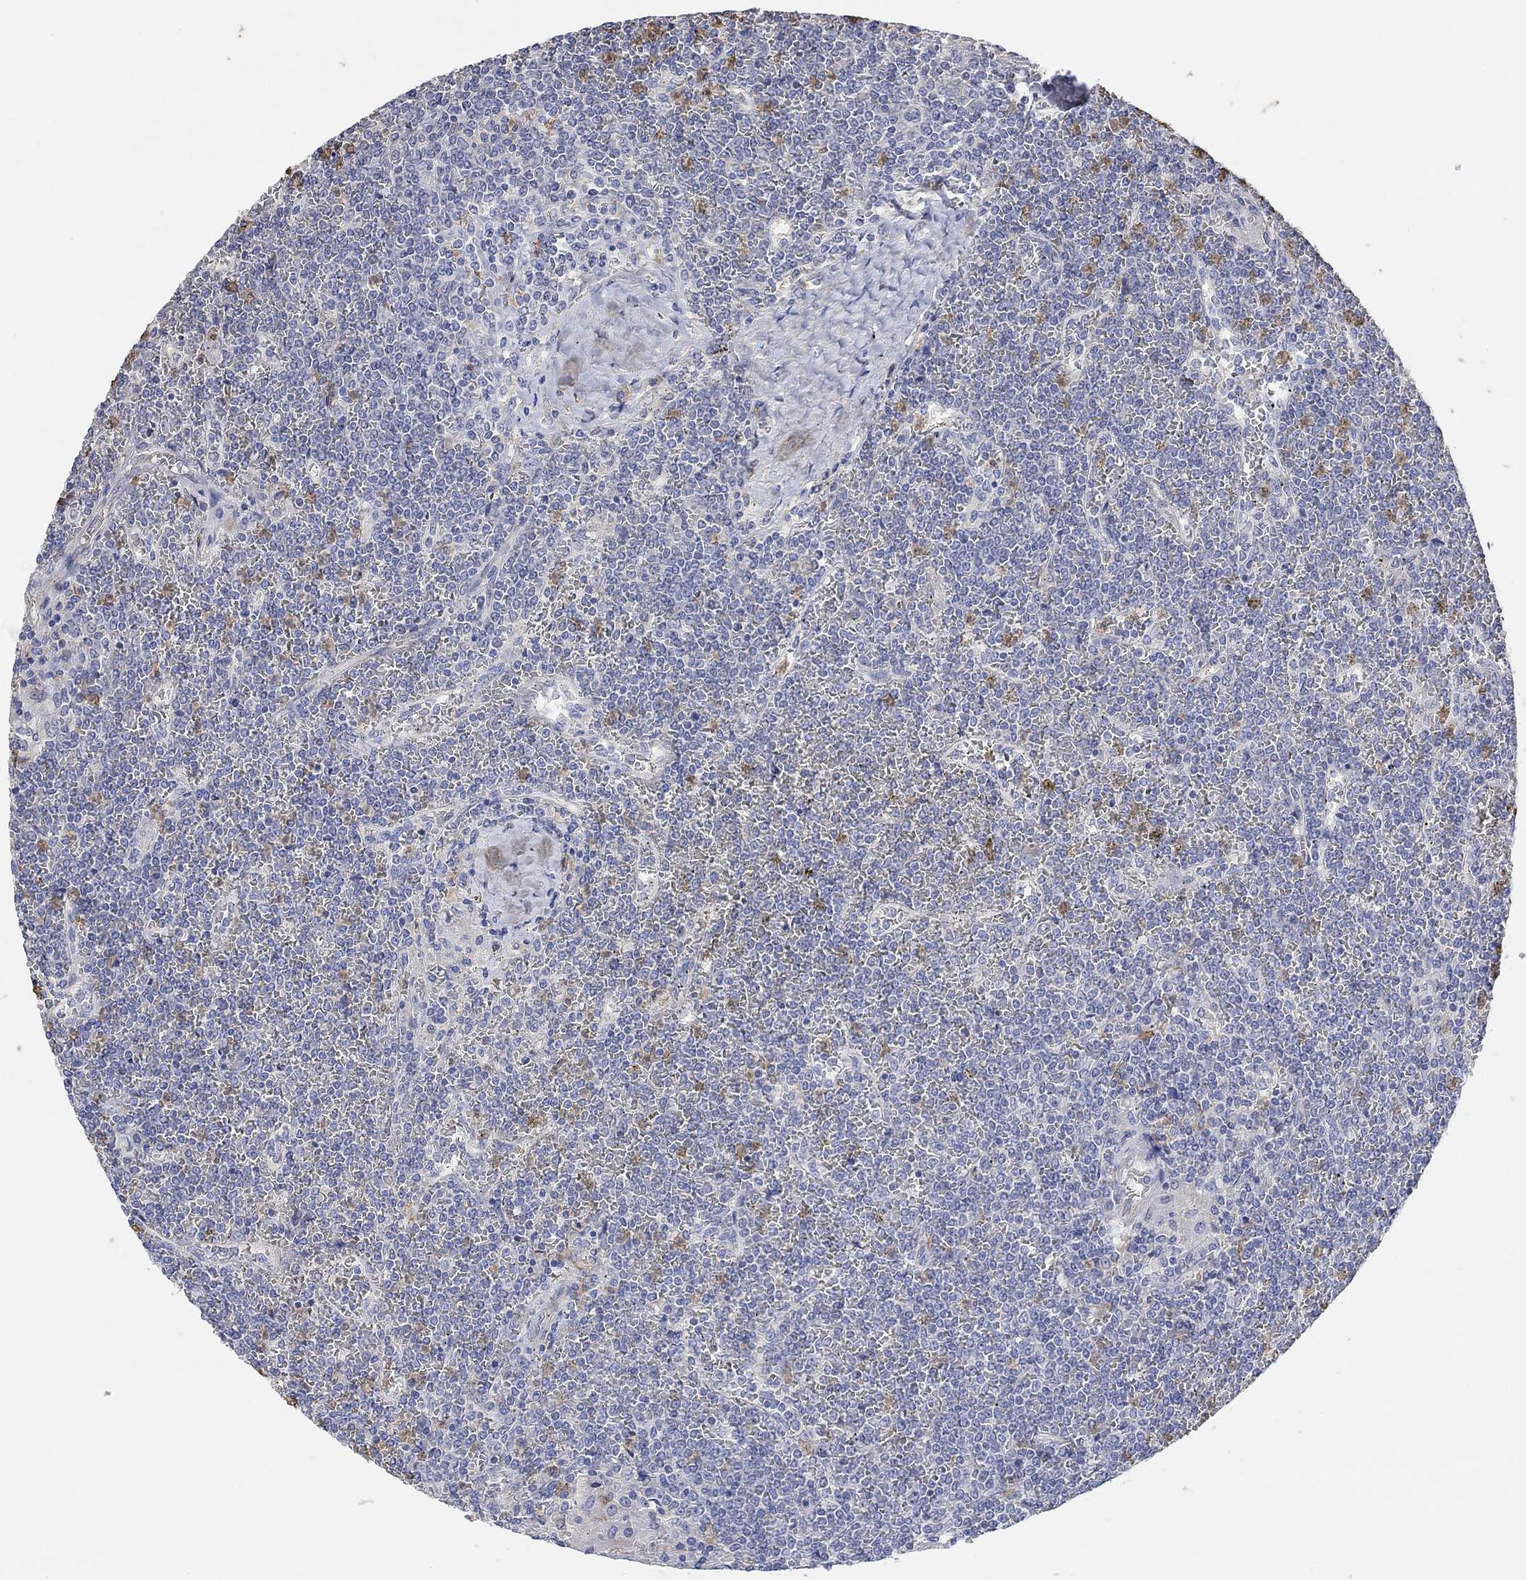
{"staining": {"intensity": "negative", "quantity": "none", "location": "none"}, "tissue": "lymphoma", "cell_type": "Tumor cells", "image_type": "cancer", "snomed": [{"axis": "morphology", "description": "Malignant lymphoma, non-Hodgkin's type, Low grade"}, {"axis": "topography", "description": "Spleen"}], "caption": "Immunohistochemistry of human lymphoma reveals no positivity in tumor cells.", "gene": "SYT16", "patient": {"sex": "female", "age": 19}}